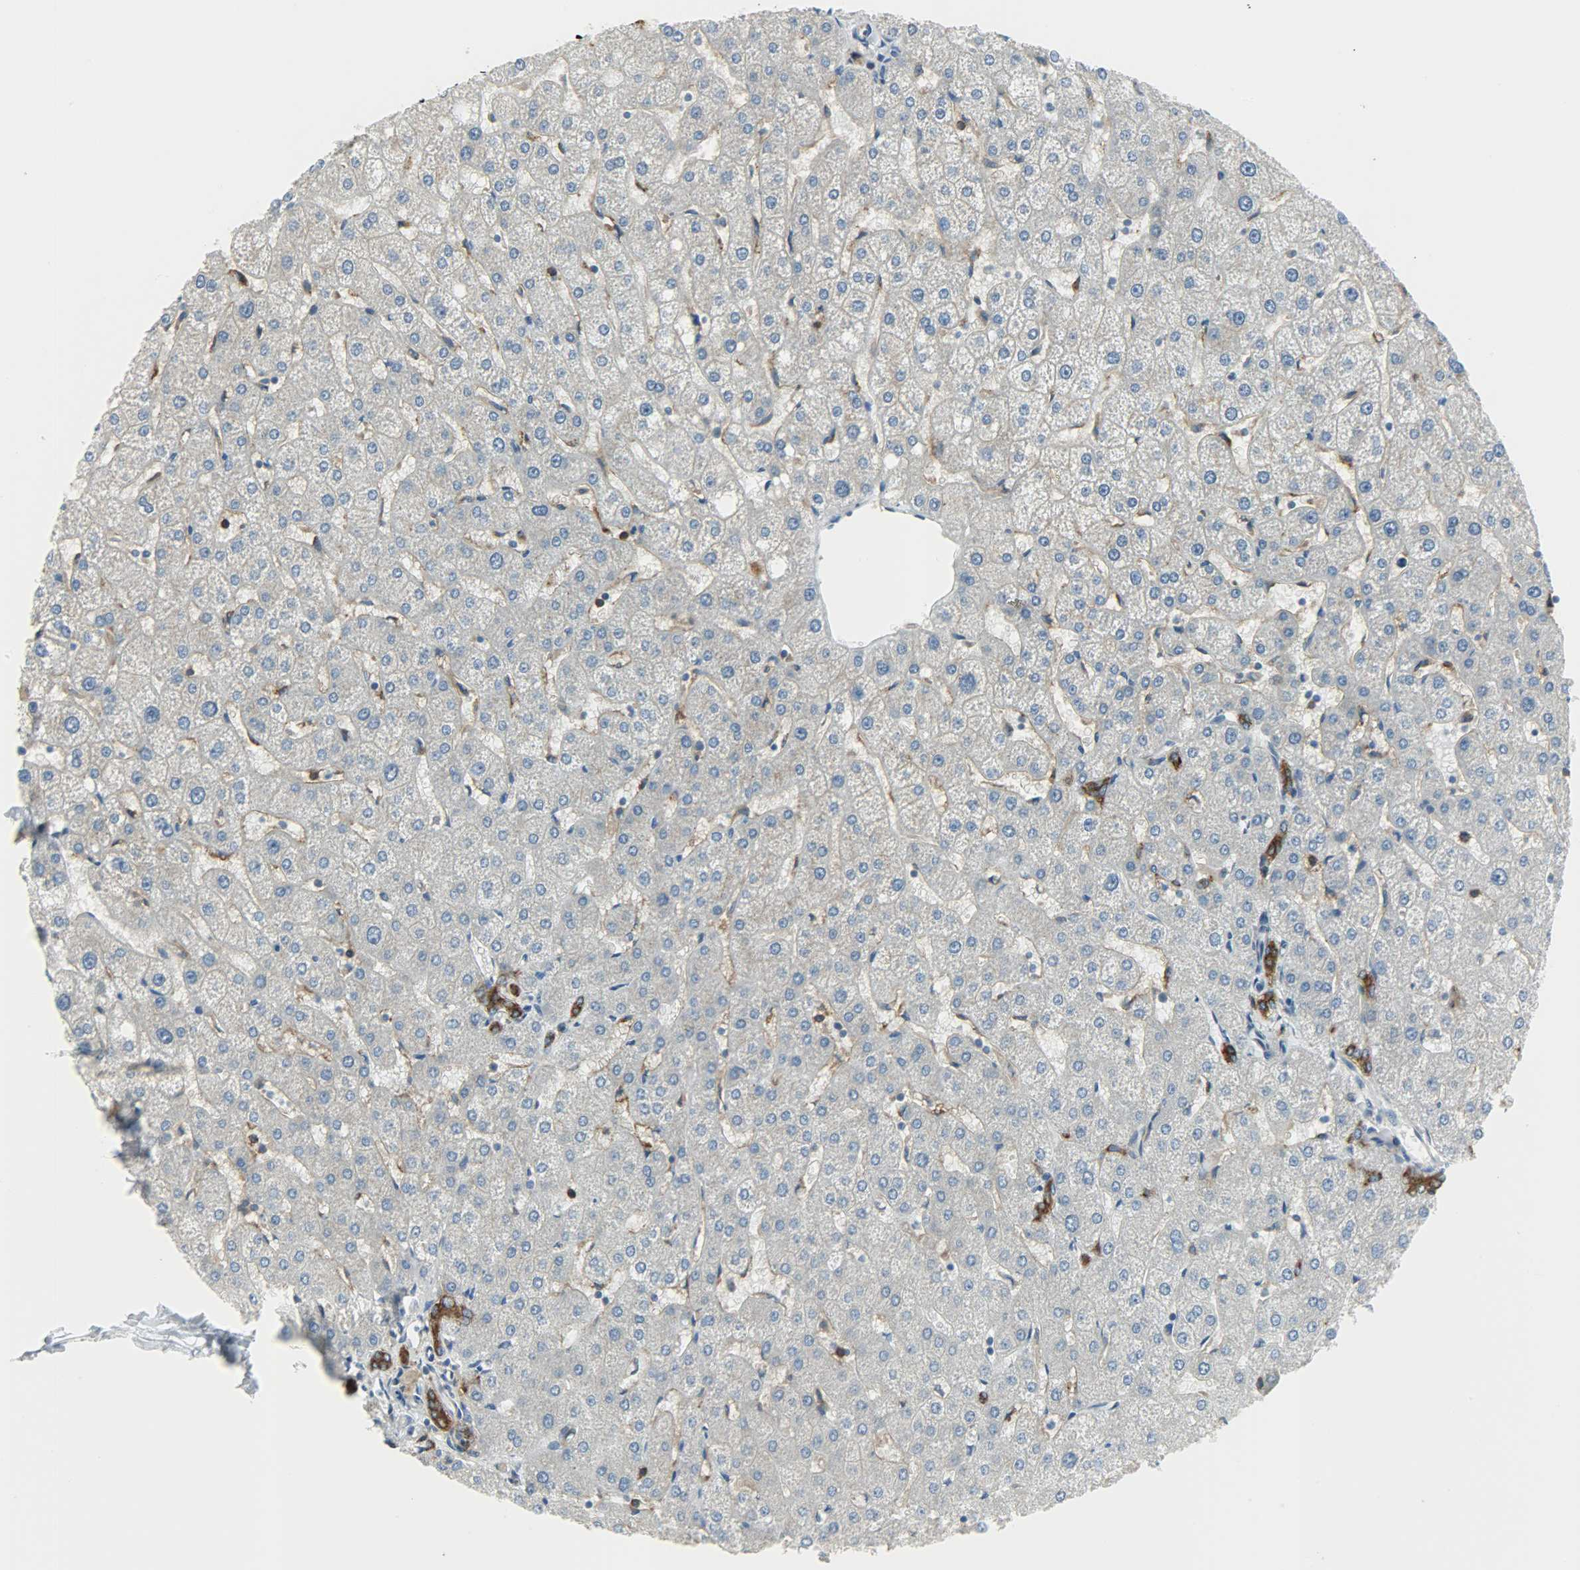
{"staining": {"intensity": "strong", "quantity": ">75%", "location": "cytoplasmic/membranous"}, "tissue": "liver", "cell_type": "Cholangiocytes", "image_type": "normal", "snomed": [{"axis": "morphology", "description": "Normal tissue, NOS"}, {"axis": "topography", "description": "Liver"}], "caption": "A photomicrograph showing strong cytoplasmic/membranous positivity in approximately >75% of cholangiocytes in benign liver, as visualized by brown immunohistochemical staining.", "gene": "CD4", "patient": {"sex": "male", "age": 67}}